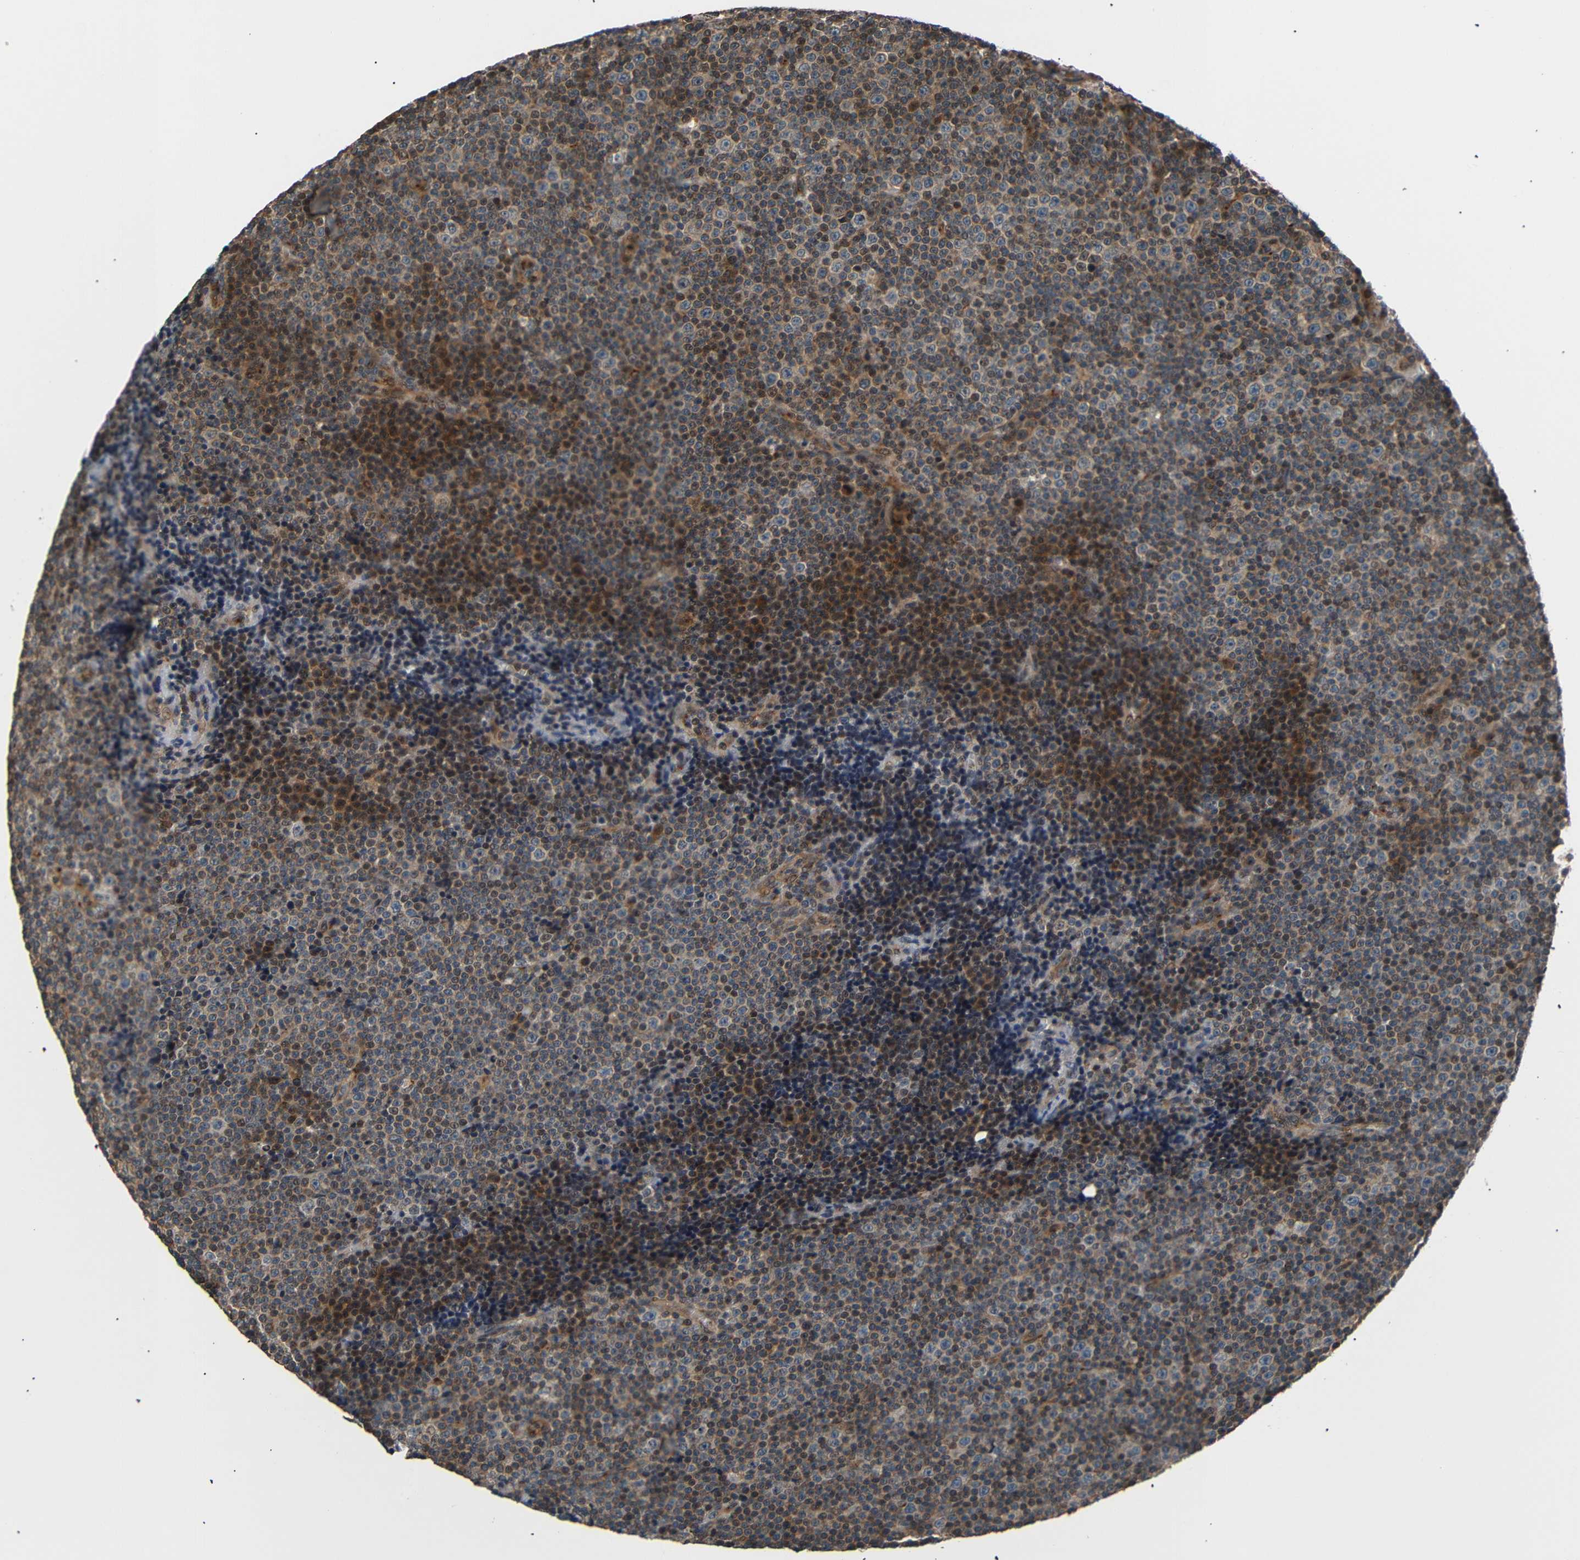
{"staining": {"intensity": "weak", "quantity": "25%-75%", "location": "cytoplasmic/membranous"}, "tissue": "lymphoma", "cell_type": "Tumor cells", "image_type": "cancer", "snomed": [{"axis": "morphology", "description": "Malignant lymphoma, non-Hodgkin's type, Low grade"}, {"axis": "topography", "description": "Lymph node"}], "caption": "Lymphoma stained with DAB (3,3'-diaminobenzidine) immunohistochemistry demonstrates low levels of weak cytoplasmic/membranous expression in about 25%-75% of tumor cells.", "gene": "AKAP9", "patient": {"sex": "female", "age": 67}}